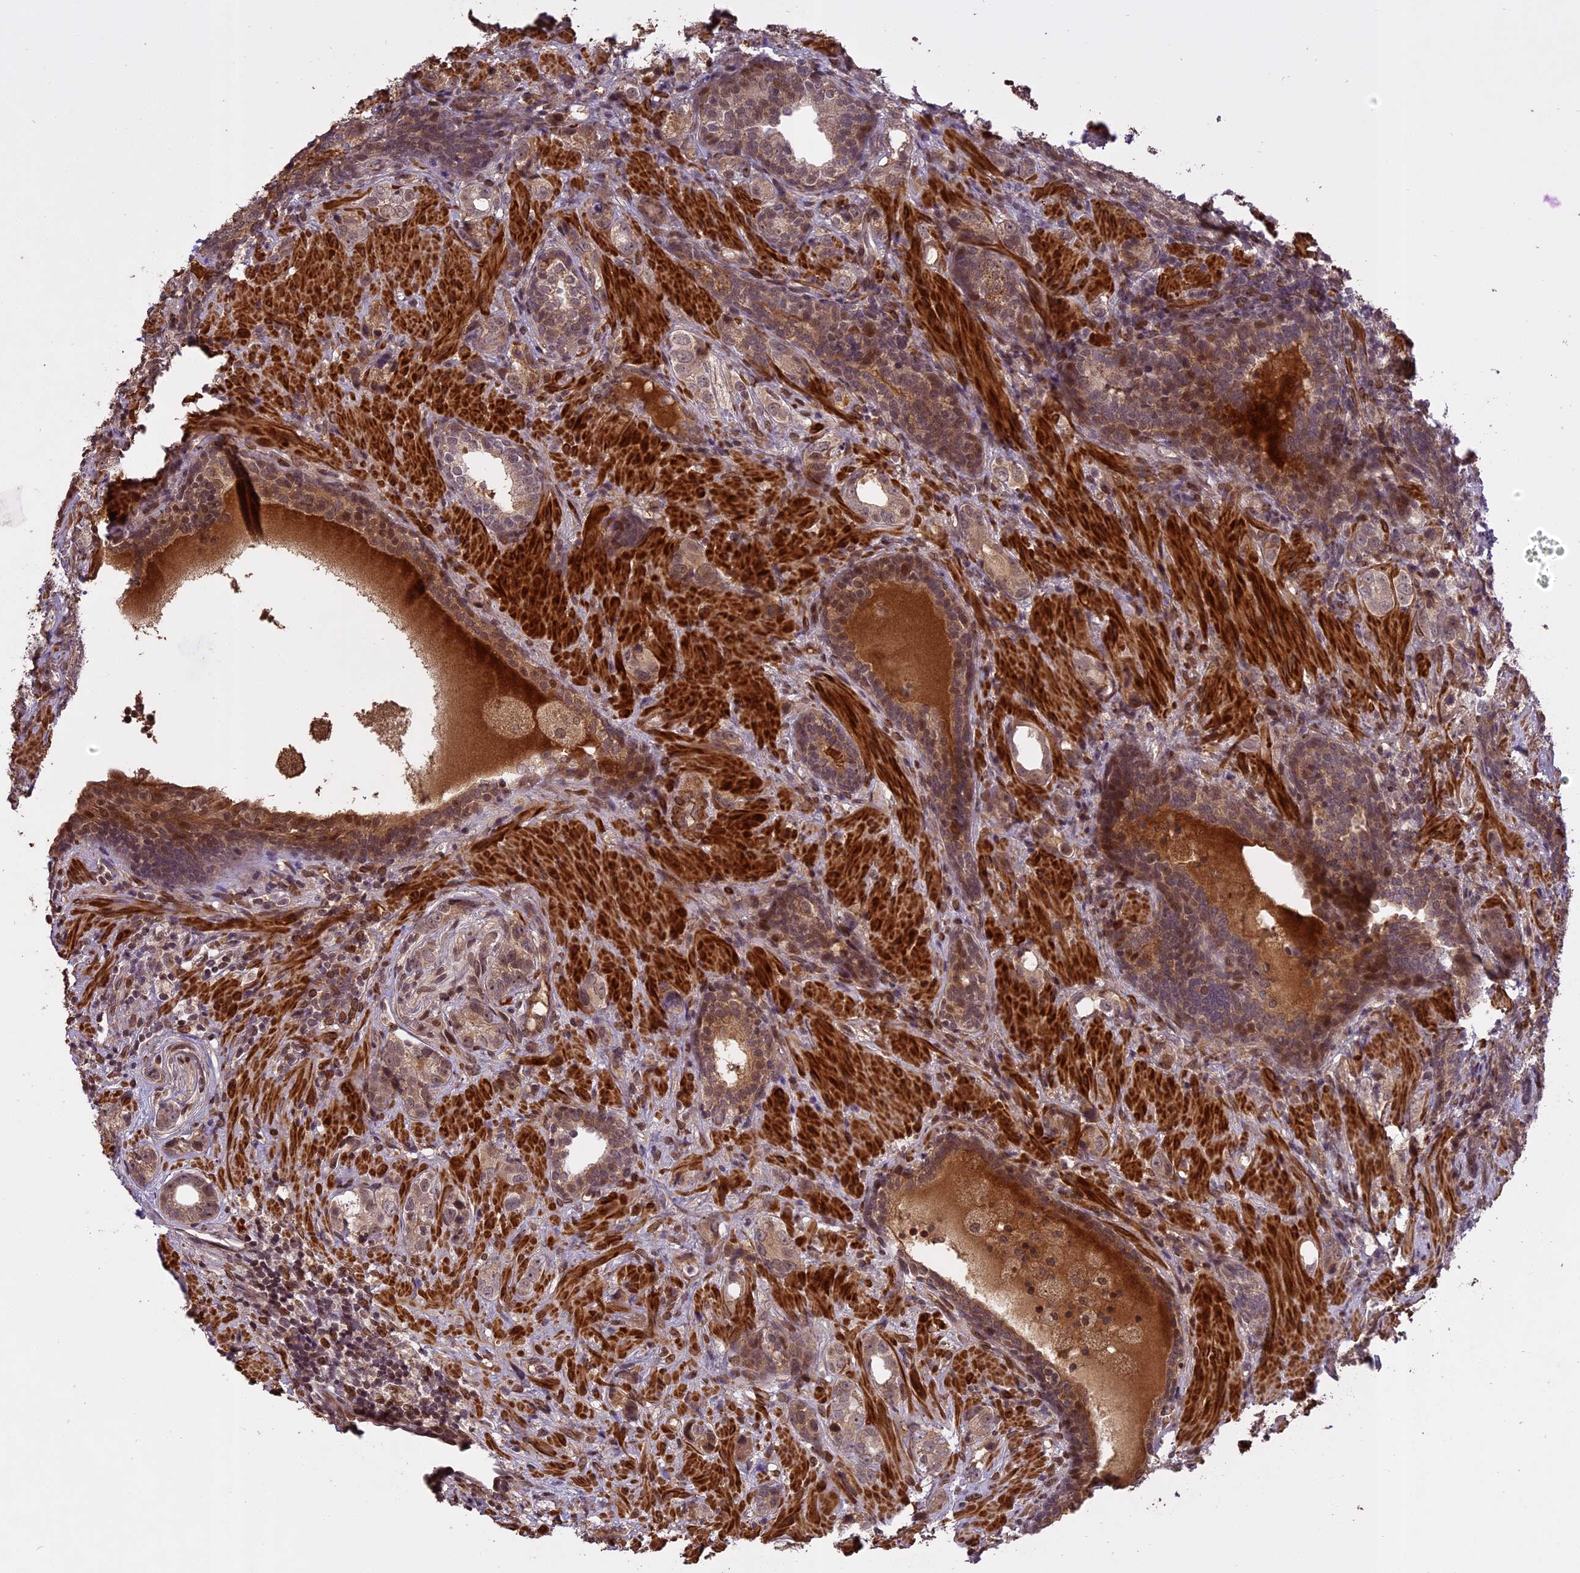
{"staining": {"intensity": "moderate", "quantity": "<25%", "location": "cytoplasmic/membranous"}, "tissue": "prostate cancer", "cell_type": "Tumor cells", "image_type": "cancer", "snomed": [{"axis": "morphology", "description": "Adenocarcinoma, High grade"}, {"axis": "topography", "description": "Prostate"}], "caption": "IHC image of neoplastic tissue: prostate cancer (high-grade adenocarcinoma) stained using immunohistochemistry (IHC) reveals low levels of moderate protein expression localized specifically in the cytoplasmic/membranous of tumor cells, appearing as a cytoplasmic/membranous brown color.", "gene": "PRELID2", "patient": {"sex": "male", "age": 63}}